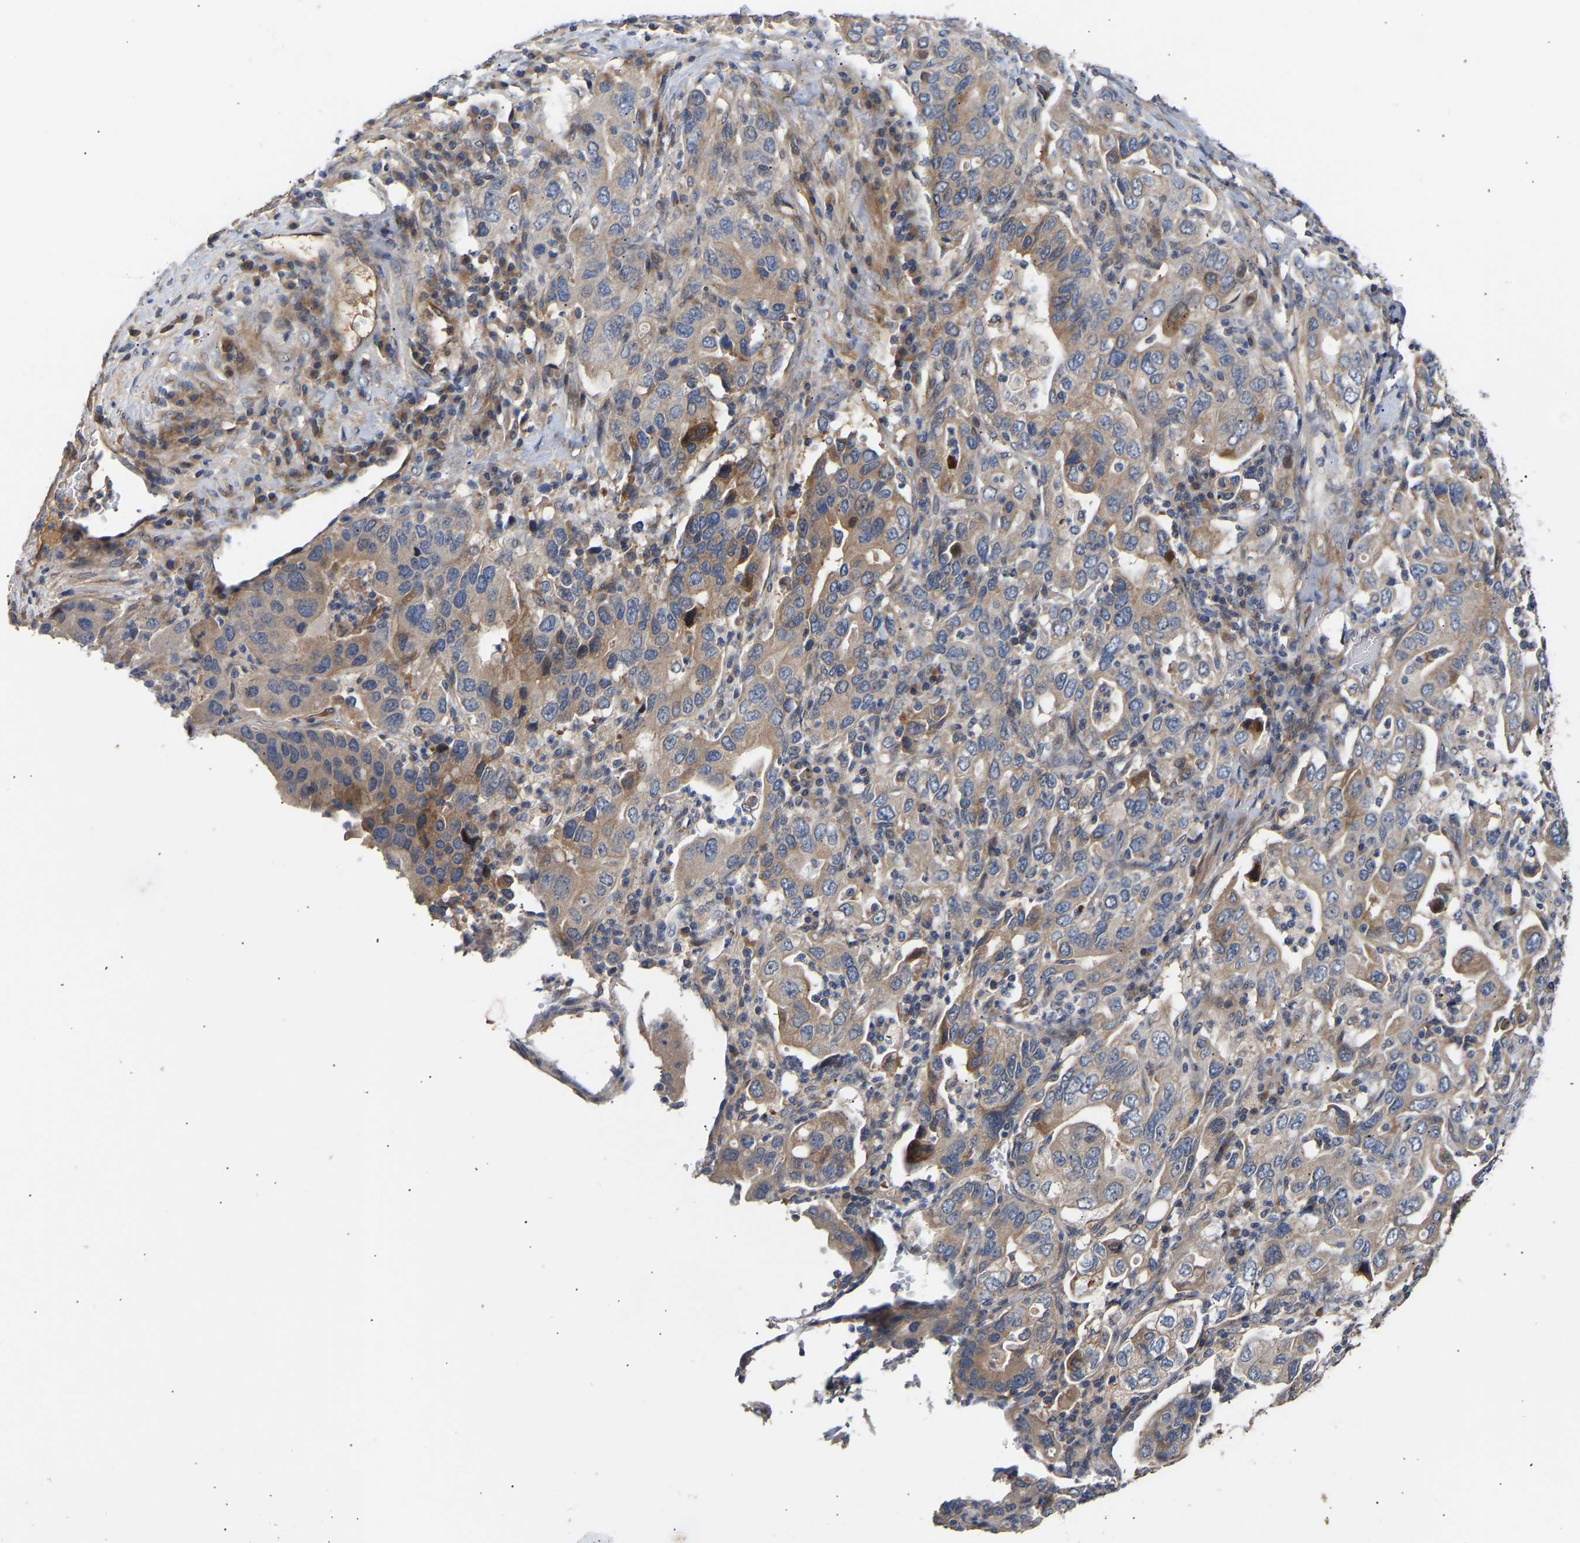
{"staining": {"intensity": "weak", "quantity": "25%-75%", "location": "cytoplasmic/membranous"}, "tissue": "stomach cancer", "cell_type": "Tumor cells", "image_type": "cancer", "snomed": [{"axis": "morphology", "description": "Adenocarcinoma, NOS"}, {"axis": "topography", "description": "Stomach, upper"}], "caption": "The histopathology image displays staining of adenocarcinoma (stomach), revealing weak cytoplasmic/membranous protein staining (brown color) within tumor cells. The staining was performed using DAB (3,3'-diaminobenzidine) to visualize the protein expression in brown, while the nuclei were stained in blue with hematoxylin (Magnification: 20x).", "gene": "KASH5", "patient": {"sex": "male", "age": 62}}